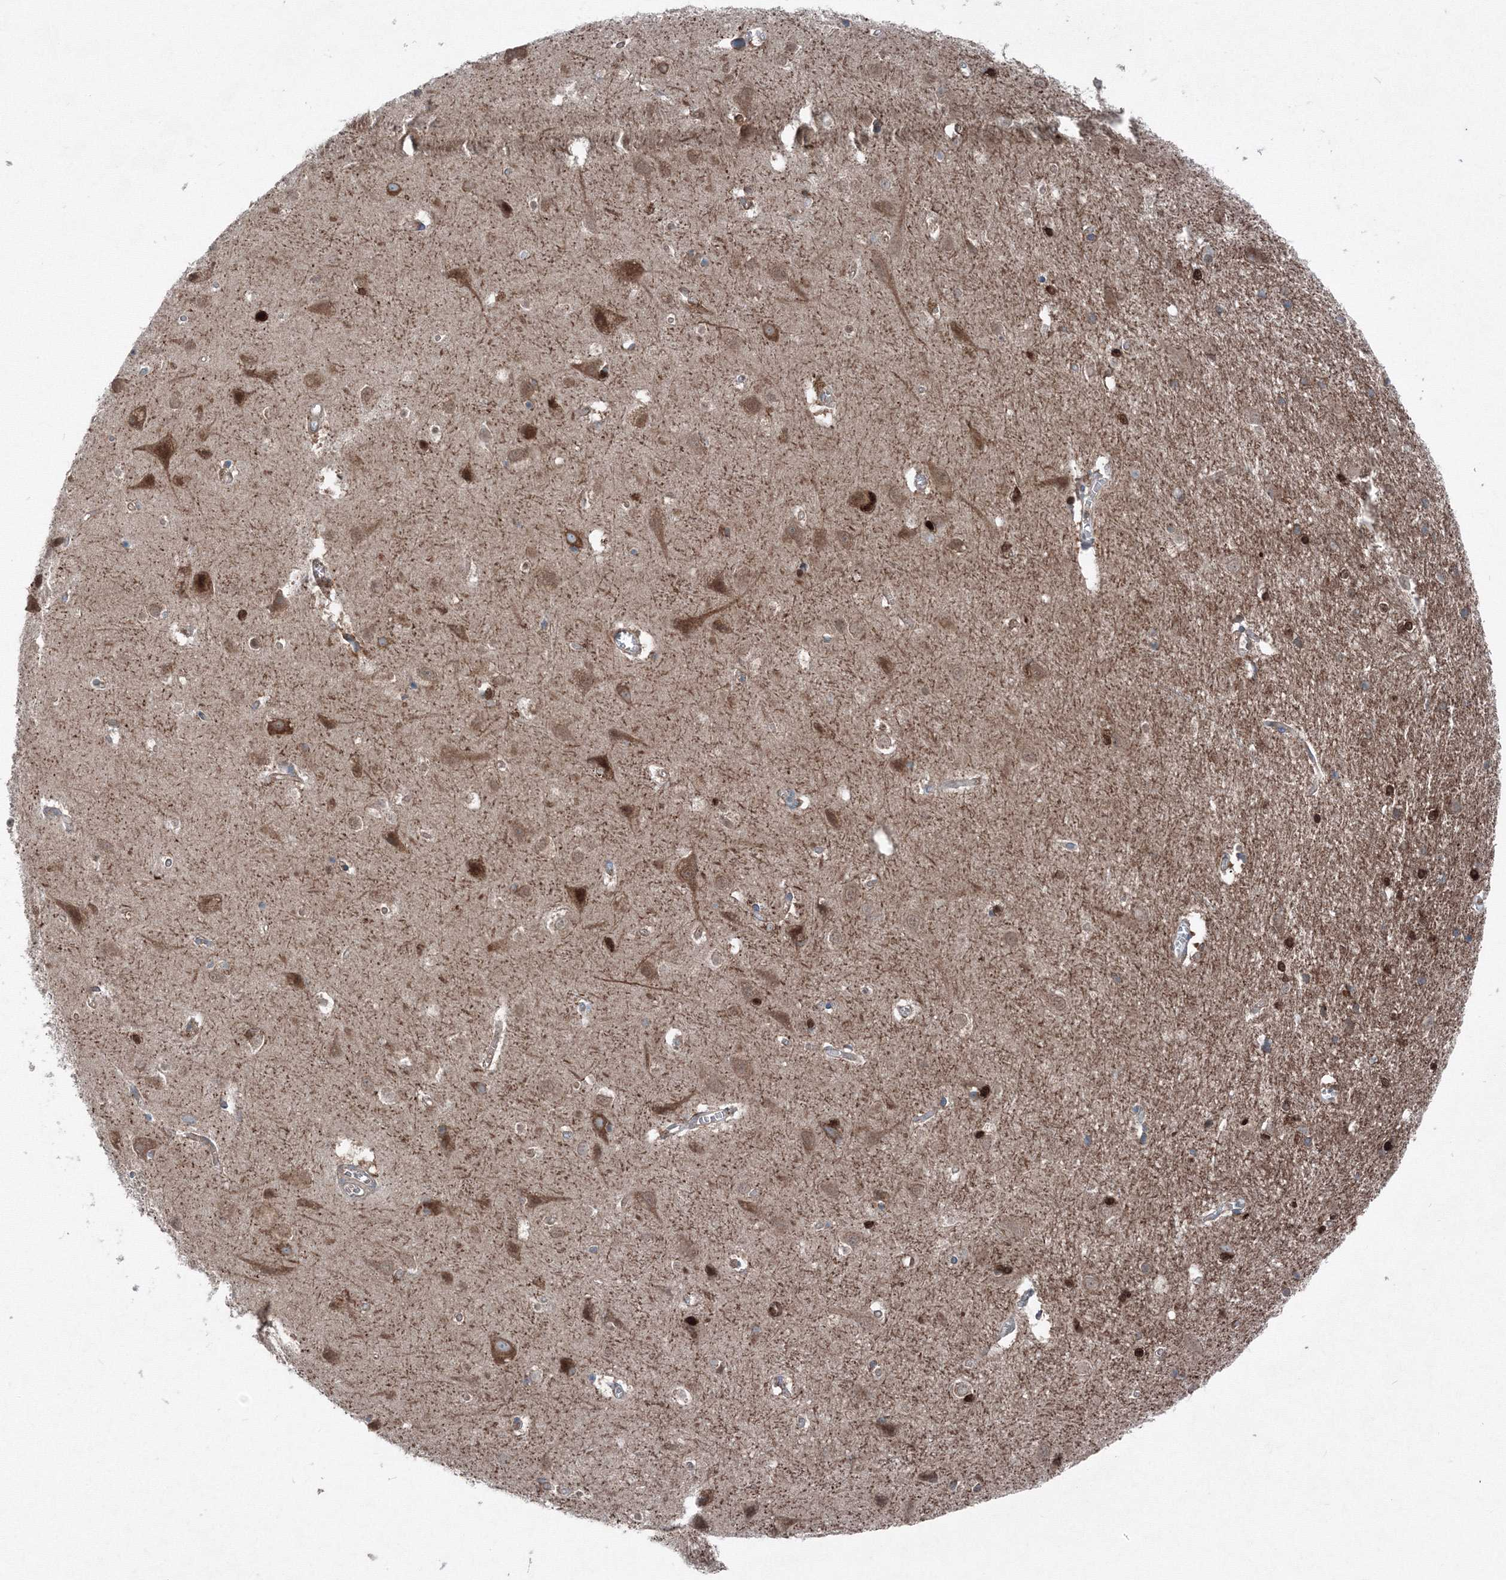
{"staining": {"intensity": "weak", "quantity": ">75%", "location": "cytoplasmic/membranous"}, "tissue": "cerebral cortex", "cell_type": "Endothelial cells", "image_type": "normal", "snomed": [{"axis": "morphology", "description": "Normal tissue, NOS"}, {"axis": "topography", "description": "Cerebral cortex"}], "caption": "Endothelial cells demonstrate low levels of weak cytoplasmic/membranous staining in about >75% of cells in benign cerebral cortex. (DAB IHC, brown staining for protein, blue staining for nuclei).", "gene": "TPRKB", "patient": {"sex": "male", "age": 54}}